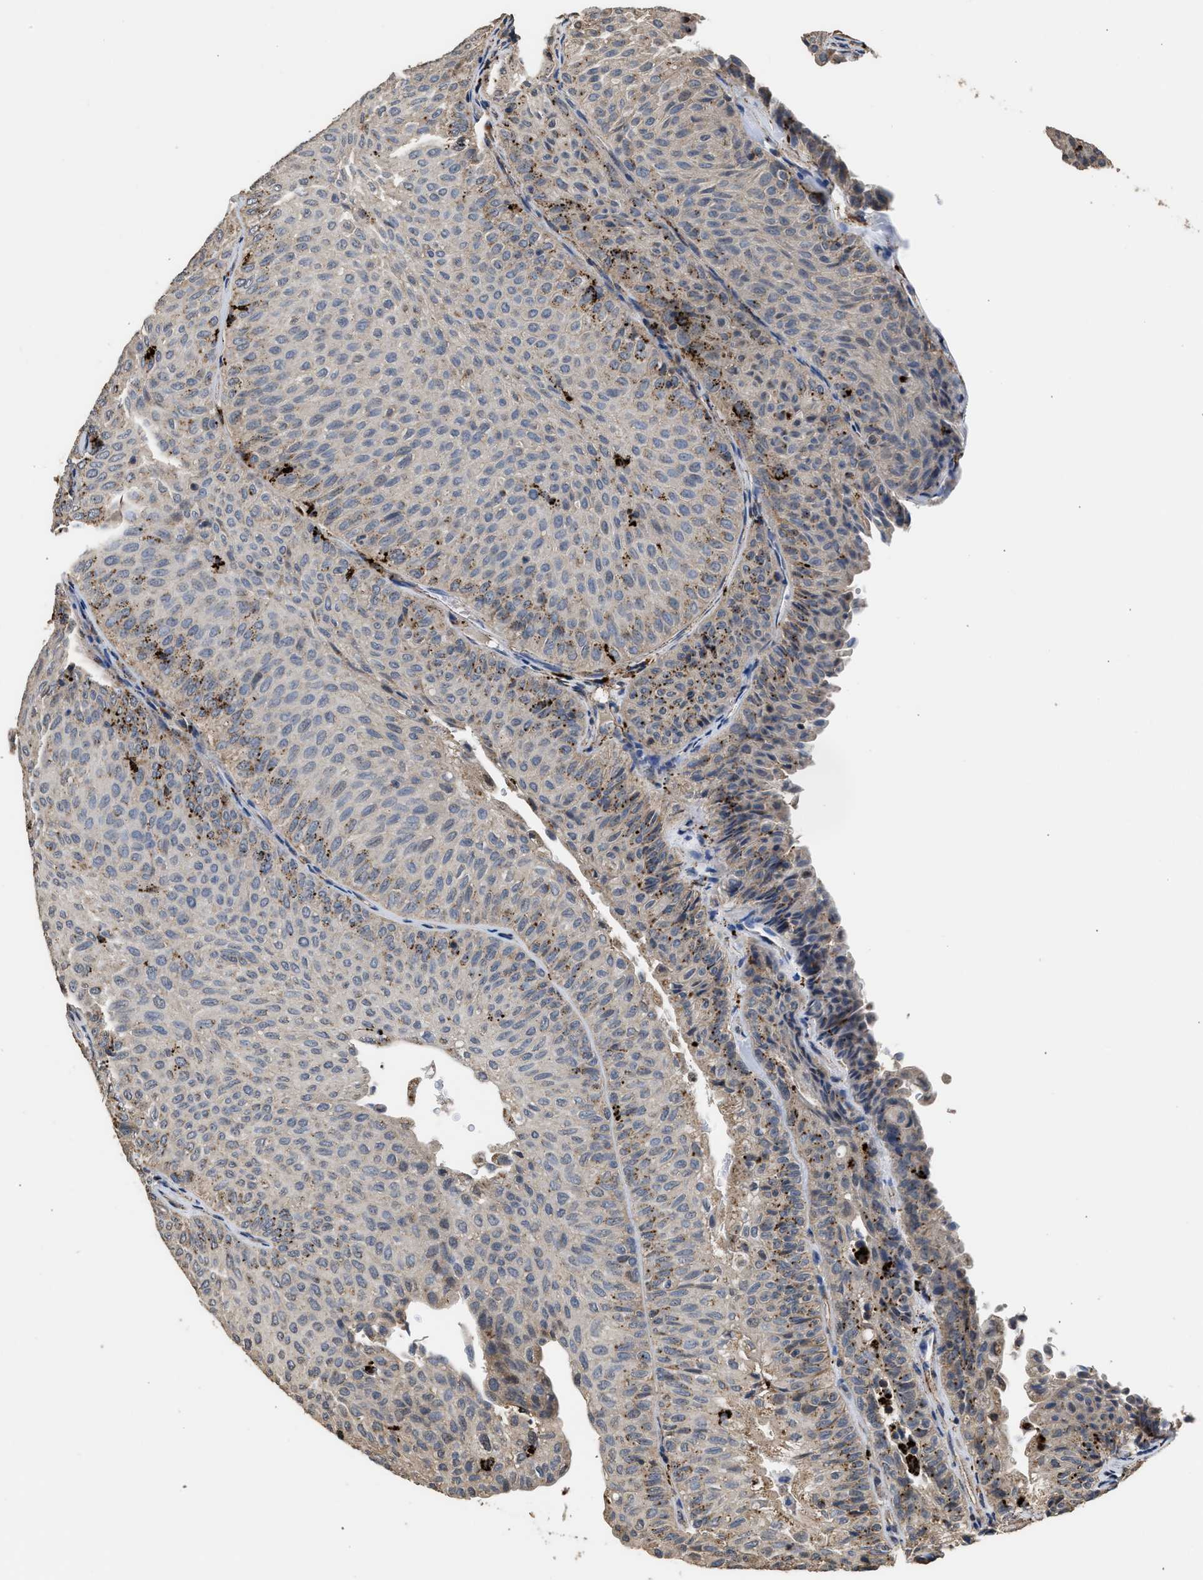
{"staining": {"intensity": "weak", "quantity": "<25%", "location": "cytoplasmic/membranous"}, "tissue": "urothelial cancer", "cell_type": "Tumor cells", "image_type": "cancer", "snomed": [{"axis": "morphology", "description": "Urothelial carcinoma, Low grade"}, {"axis": "topography", "description": "Urinary bladder"}], "caption": "IHC image of neoplastic tissue: urothelial carcinoma (low-grade) stained with DAB (3,3'-diaminobenzidine) shows no significant protein positivity in tumor cells.", "gene": "CTSV", "patient": {"sex": "male", "age": 78}}